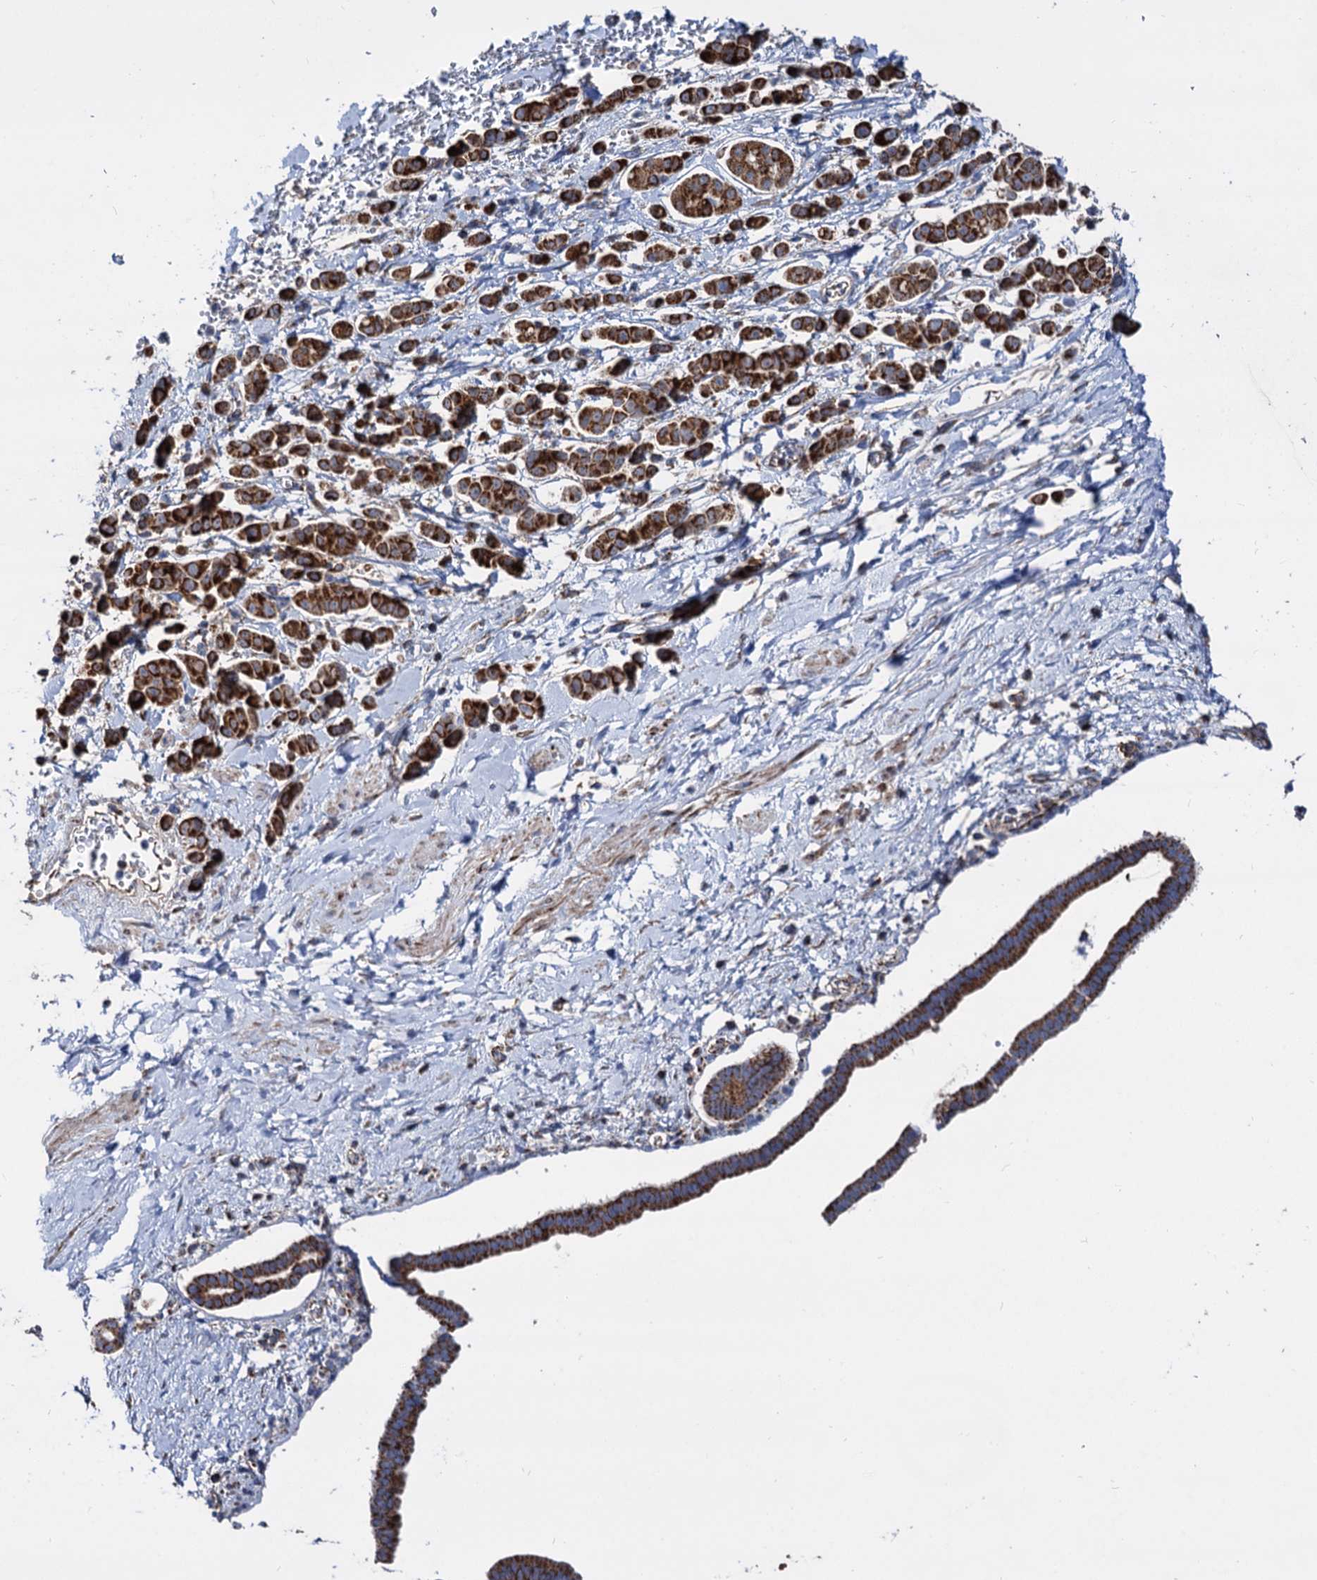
{"staining": {"intensity": "strong", "quantity": ">75%", "location": "cytoplasmic/membranous"}, "tissue": "pancreatic cancer", "cell_type": "Tumor cells", "image_type": "cancer", "snomed": [{"axis": "morphology", "description": "Normal tissue, NOS"}, {"axis": "morphology", "description": "Adenocarcinoma, NOS"}, {"axis": "topography", "description": "Pancreas"}], "caption": "Immunohistochemical staining of pancreatic cancer demonstrates strong cytoplasmic/membranous protein expression in about >75% of tumor cells.", "gene": "TIMM10", "patient": {"sex": "female", "age": 64}}